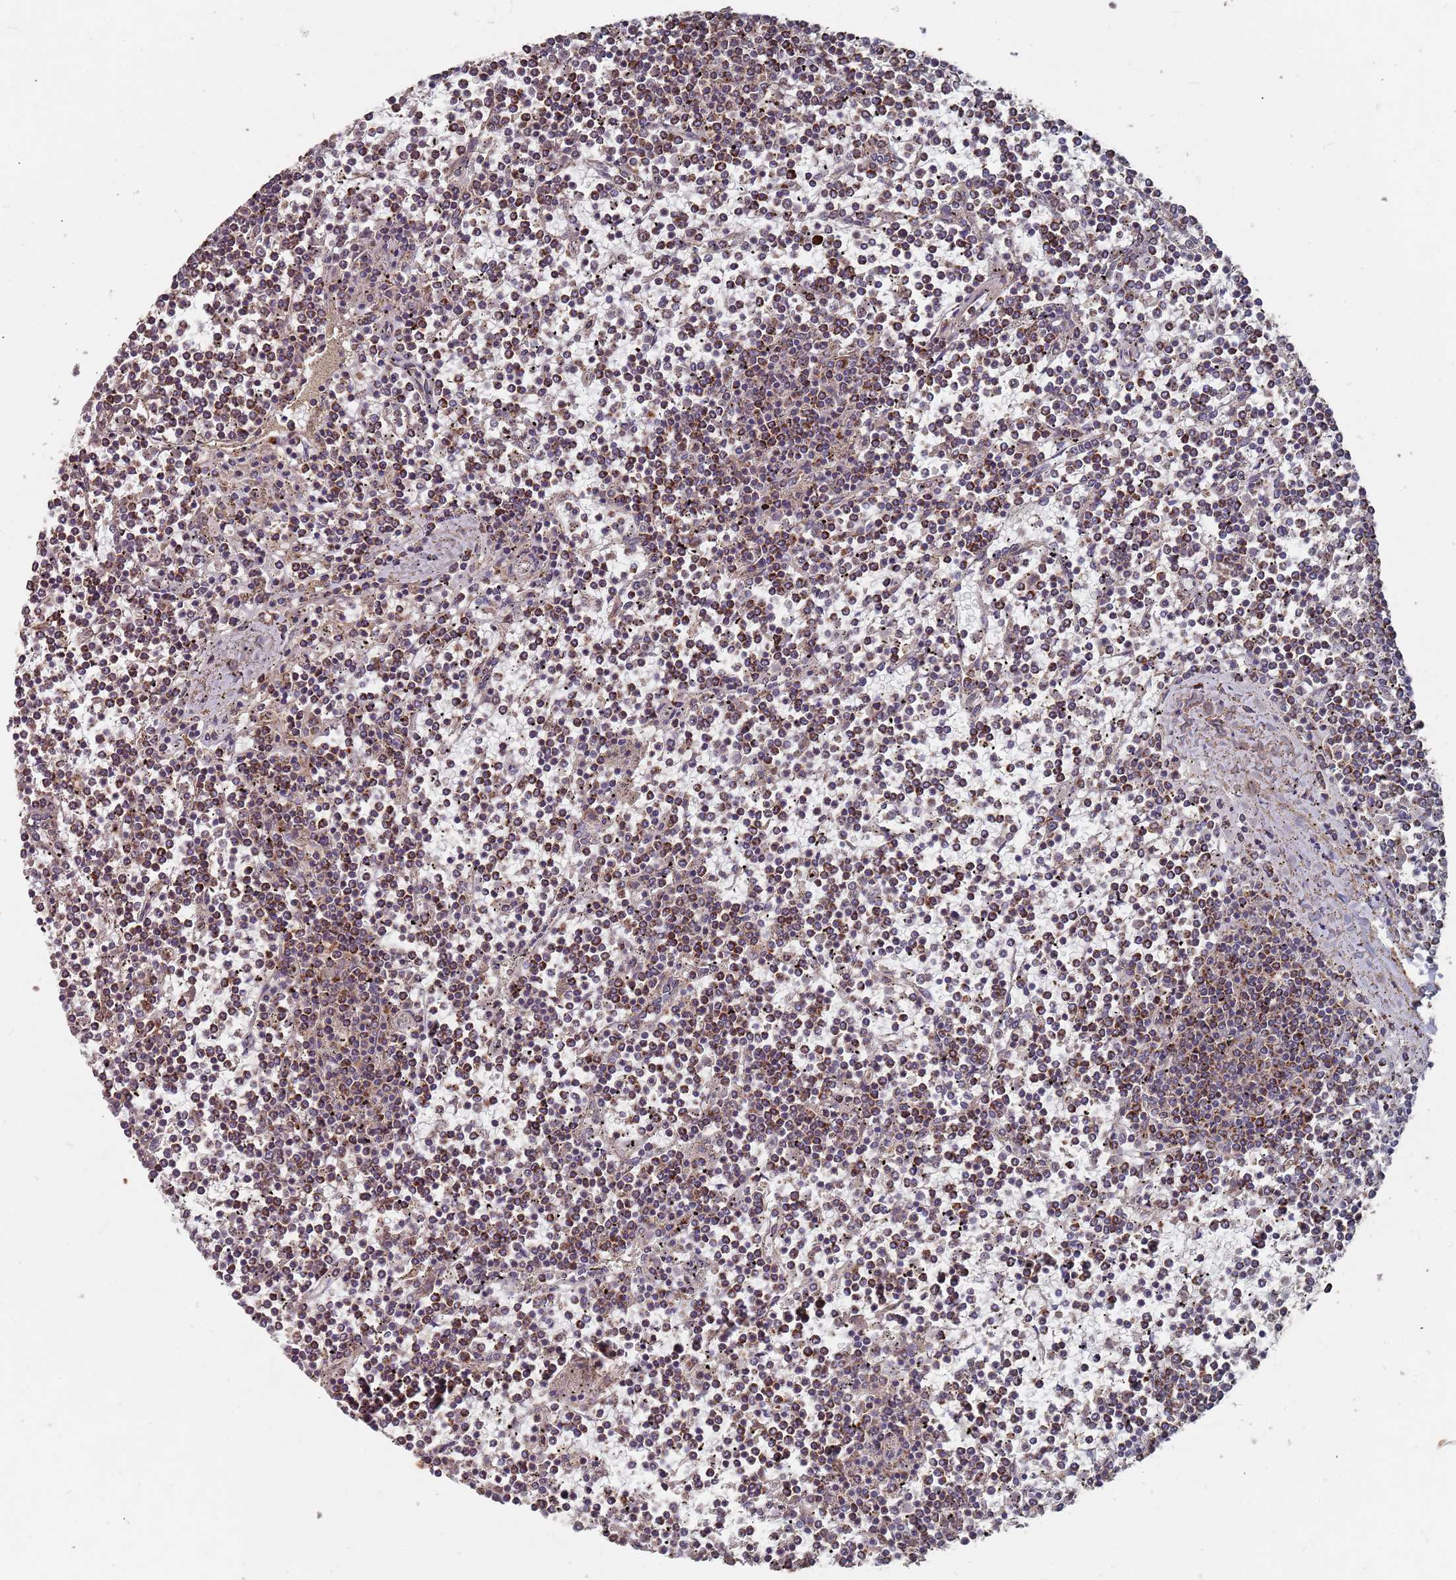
{"staining": {"intensity": "moderate", "quantity": "25%-75%", "location": "cytoplasmic/membranous"}, "tissue": "lymphoma", "cell_type": "Tumor cells", "image_type": "cancer", "snomed": [{"axis": "morphology", "description": "Malignant lymphoma, non-Hodgkin's type, Low grade"}, {"axis": "topography", "description": "Spleen"}], "caption": "Tumor cells reveal medium levels of moderate cytoplasmic/membranous expression in about 25%-75% of cells in human lymphoma.", "gene": "PRORP", "patient": {"sex": "female", "age": 19}}